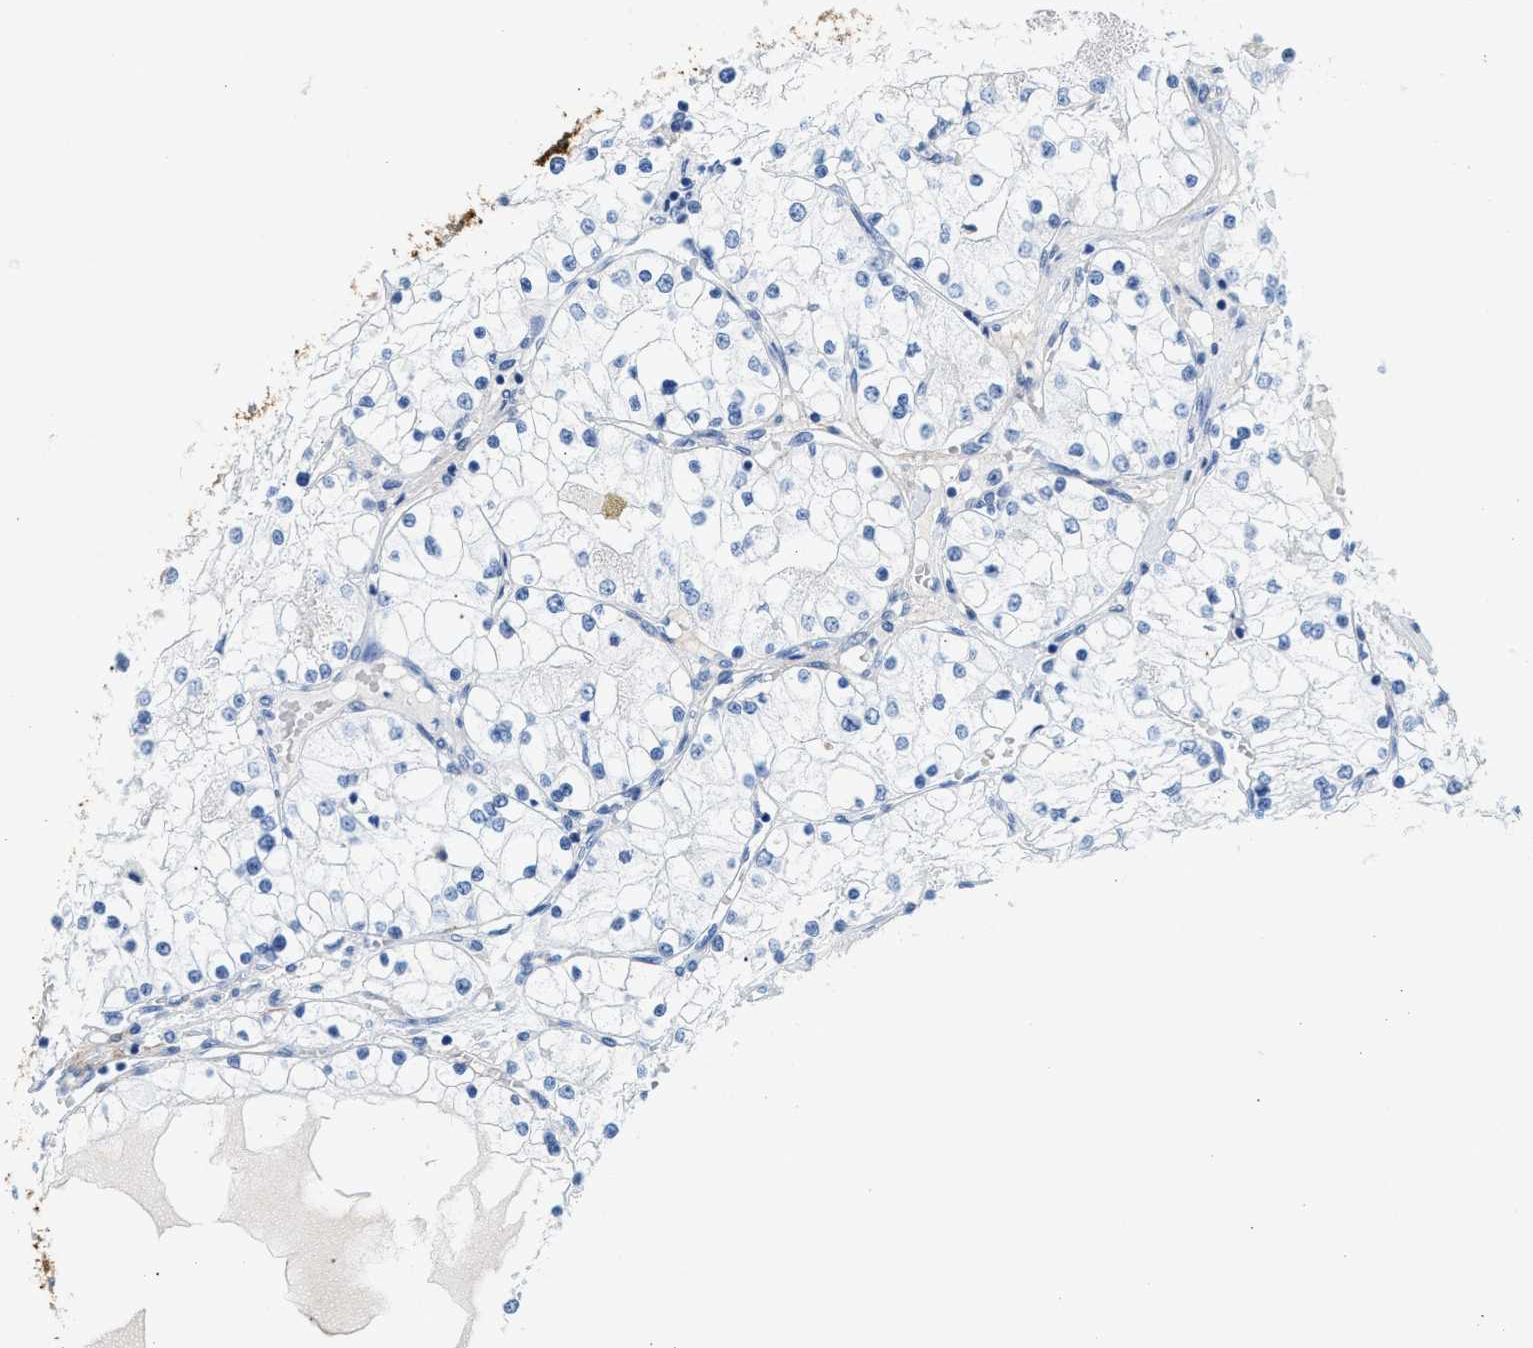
{"staining": {"intensity": "negative", "quantity": "none", "location": "none"}, "tissue": "renal cancer", "cell_type": "Tumor cells", "image_type": "cancer", "snomed": [{"axis": "morphology", "description": "Adenocarcinoma, NOS"}, {"axis": "topography", "description": "Kidney"}], "caption": "Immunohistochemistry (IHC) histopathology image of neoplastic tissue: human renal adenocarcinoma stained with DAB (3,3'-diaminobenzidine) demonstrates no significant protein positivity in tumor cells. (Brightfield microscopy of DAB (3,3'-diaminobenzidine) immunohistochemistry (IHC) at high magnification).", "gene": "TNR", "patient": {"sex": "male", "age": 68}}